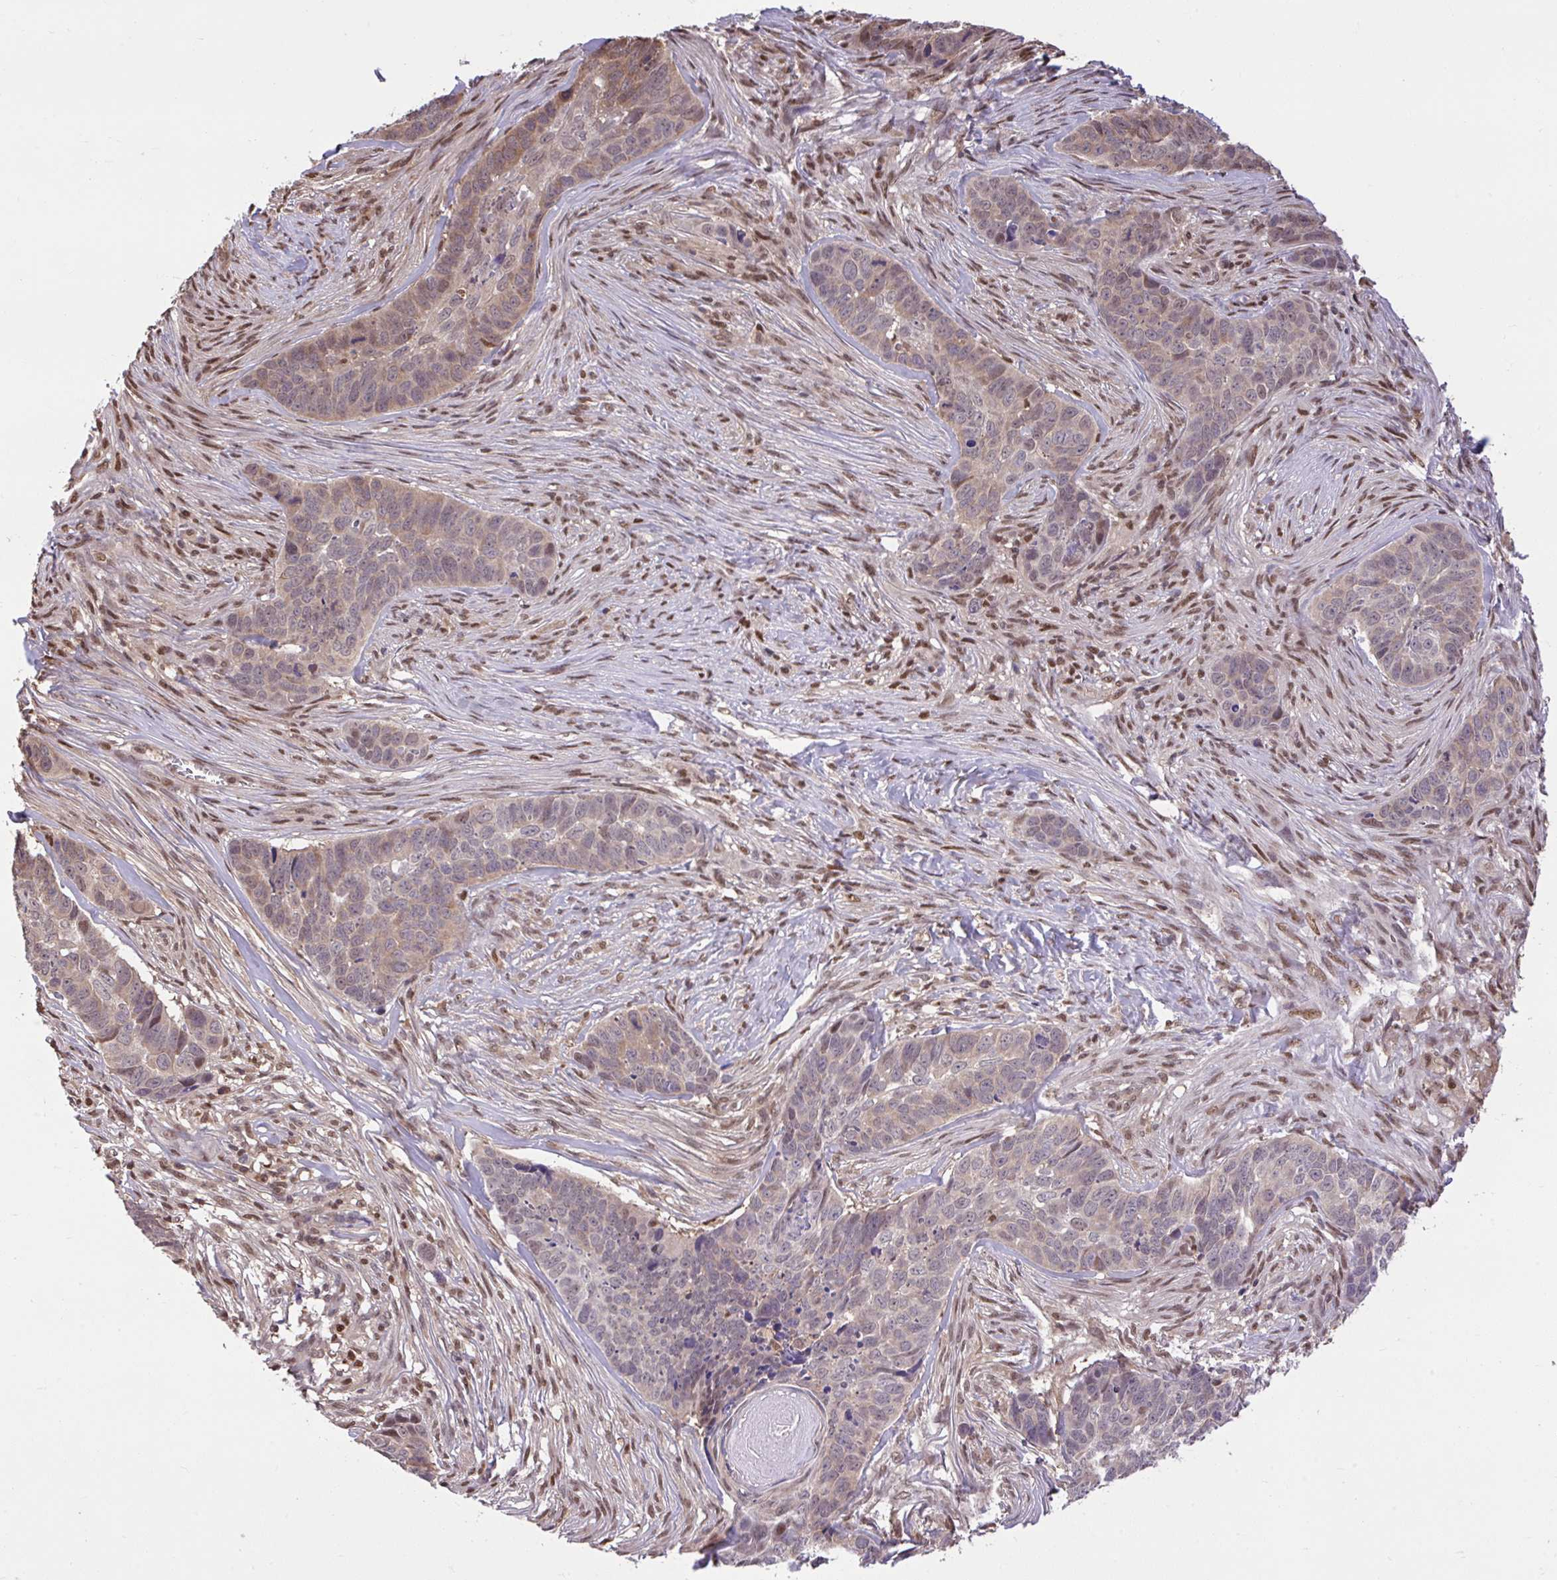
{"staining": {"intensity": "weak", "quantity": "25%-75%", "location": "cytoplasmic/membranous,nuclear"}, "tissue": "skin cancer", "cell_type": "Tumor cells", "image_type": "cancer", "snomed": [{"axis": "morphology", "description": "Basal cell carcinoma"}, {"axis": "topography", "description": "Skin"}], "caption": "Basal cell carcinoma (skin) stained with a protein marker exhibits weak staining in tumor cells.", "gene": "GLIS3", "patient": {"sex": "female", "age": 82}}